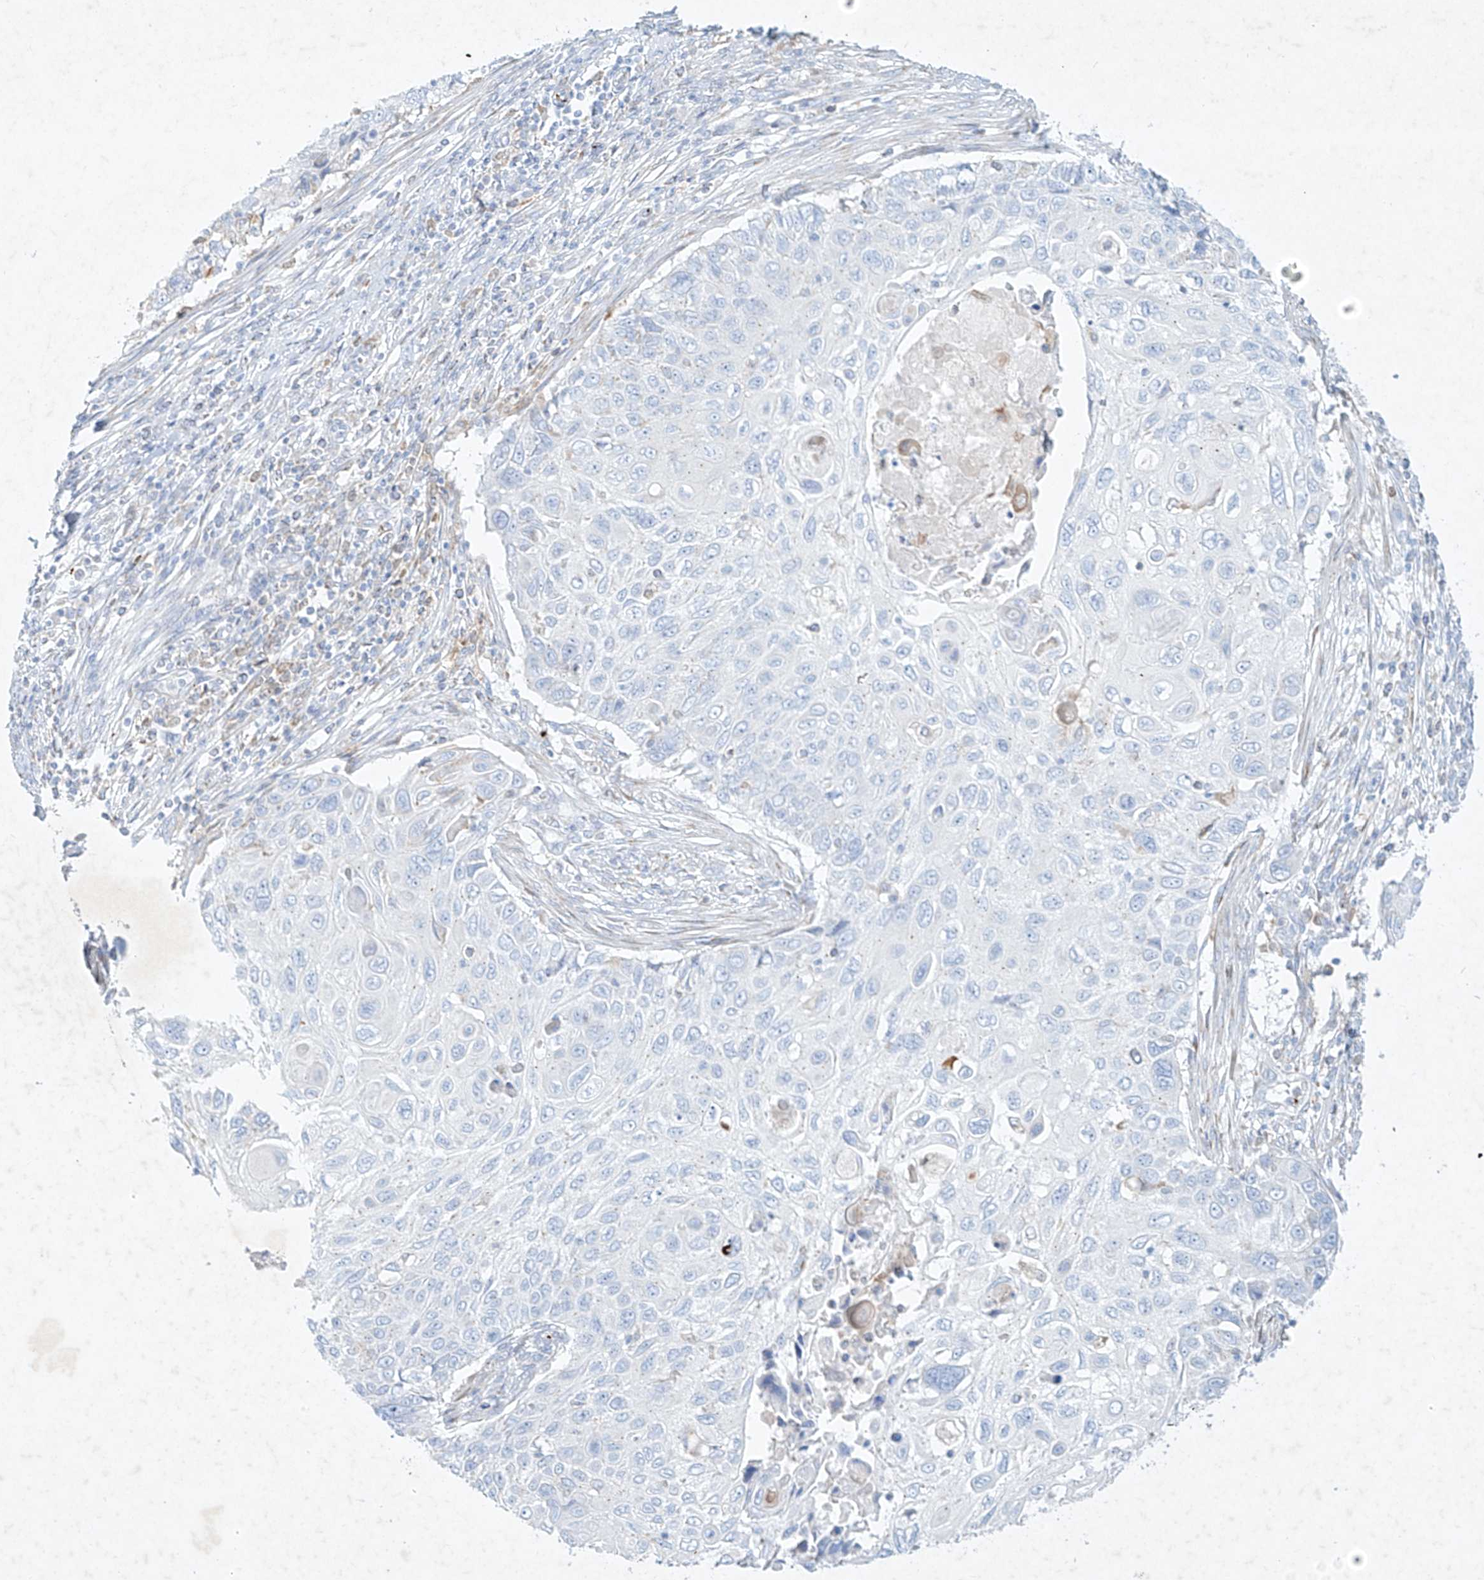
{"staining": {"intensity": "negative", "quantity": "none", "location": "none"}, "tissue": "cervical cancer", "cell_type": "Tumor cells", "image_type": "cancer", "snomed": [{"axis": "morphology", "description": "Squamous cell carcinoma, NOS"}, {"axis": "topography", "description": "Cervix"}], "caption": "Photomicrograph shows no significant protein staining in tumor cells of cervical cancer.", "gene": "PLEK", "patient": {"sex": "female", "age": 70}}